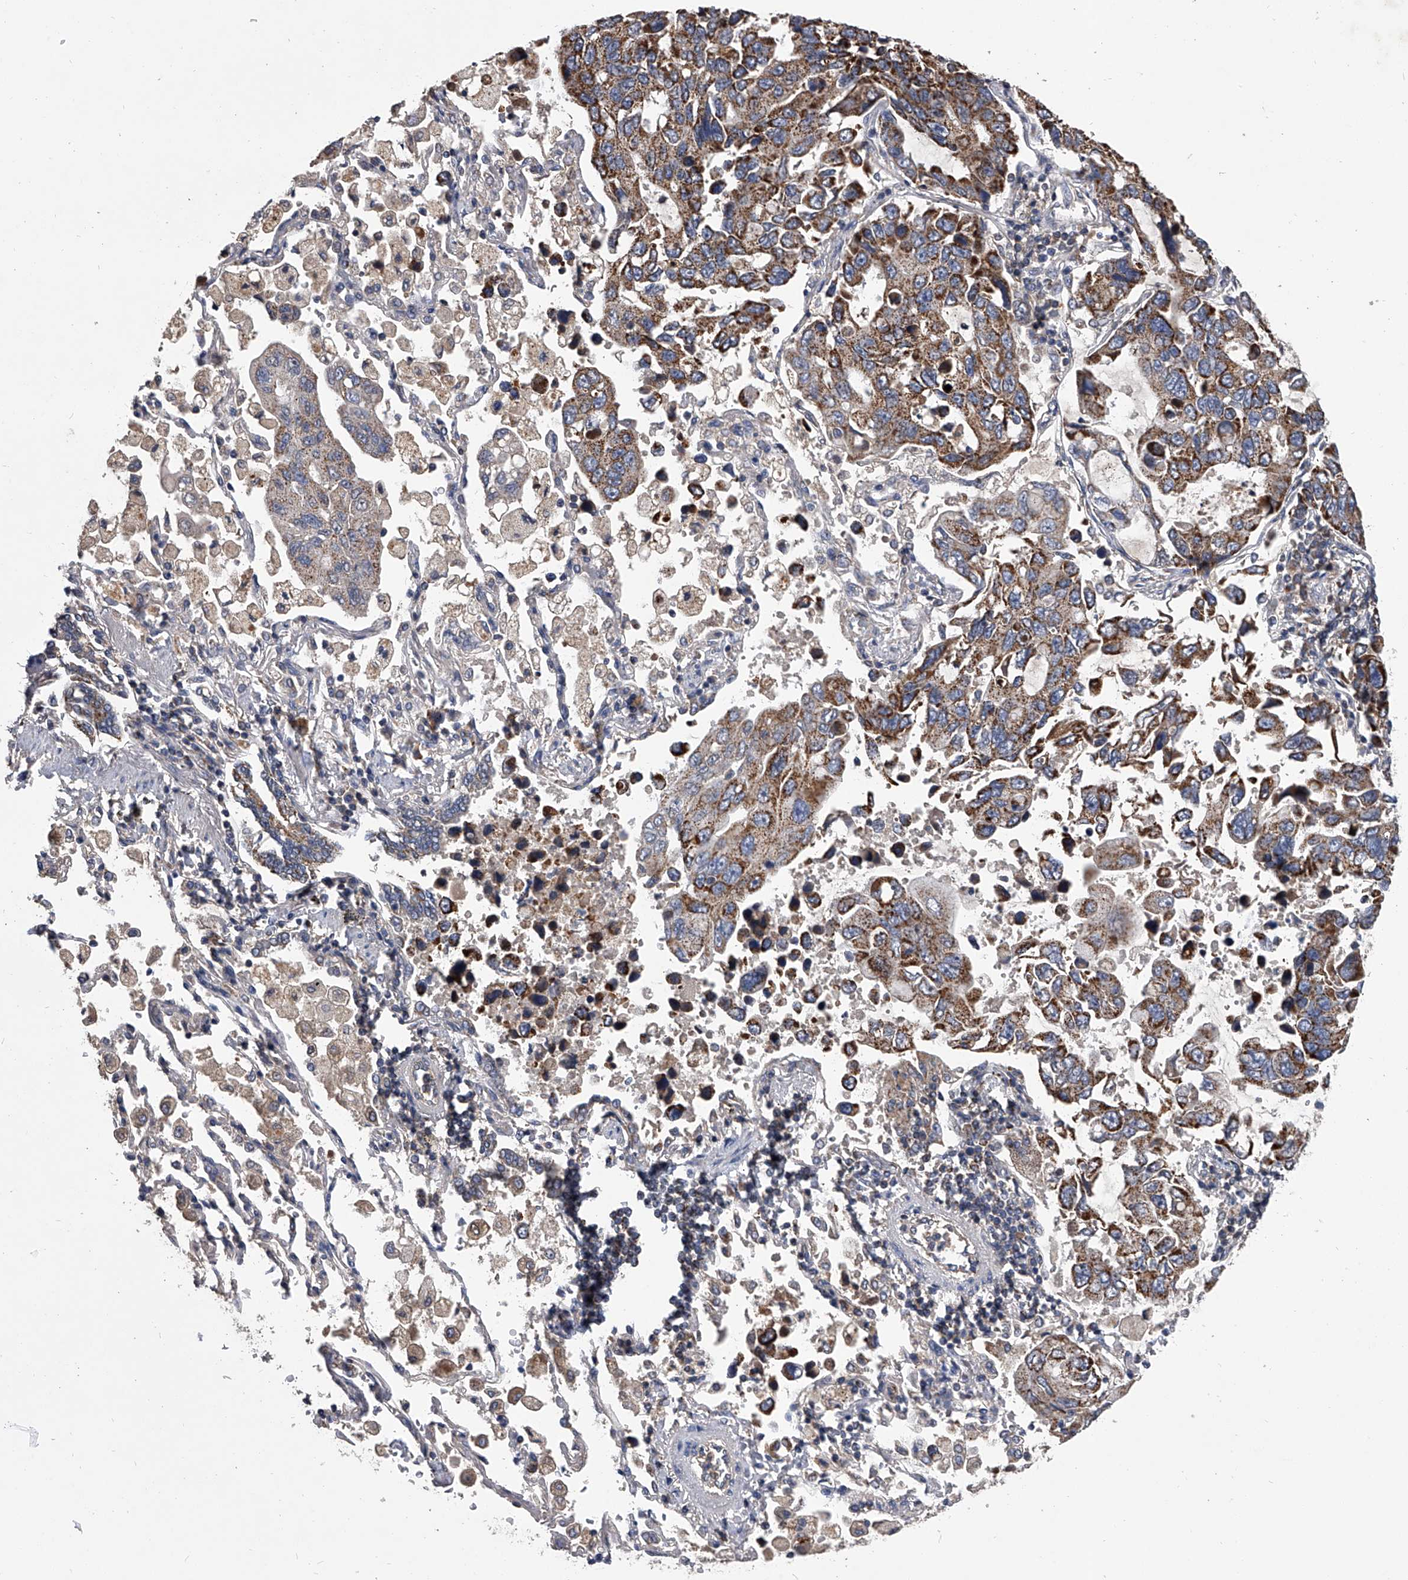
{"staining": {"intensity": "moderate", "quantity": ">75%", "location": "cytoplasmic/membranous"}, "tissue": "lung cancer", "cell_type": "Tumor cells", "image_type": "cancer", "snomed": [{"axis": "morphology", "description": "Adenocarcinoma, NOS"}, {"axis": "topography", "description": "Lung"}], "caption": "Immunohistochemical staining of human lung adenocarcinoma reveals medium levels of moderate cytoplasmic/membranous positivity in about >75% of tumor cells. The protein is stained brown, and the nuclei are stained in blue (DAB (3,3'-diaminobenzidine) IHC with brightfield microscopy, high magnification).", "gene": "NRP1", "patient": {"sex": "male", "age": 64}}